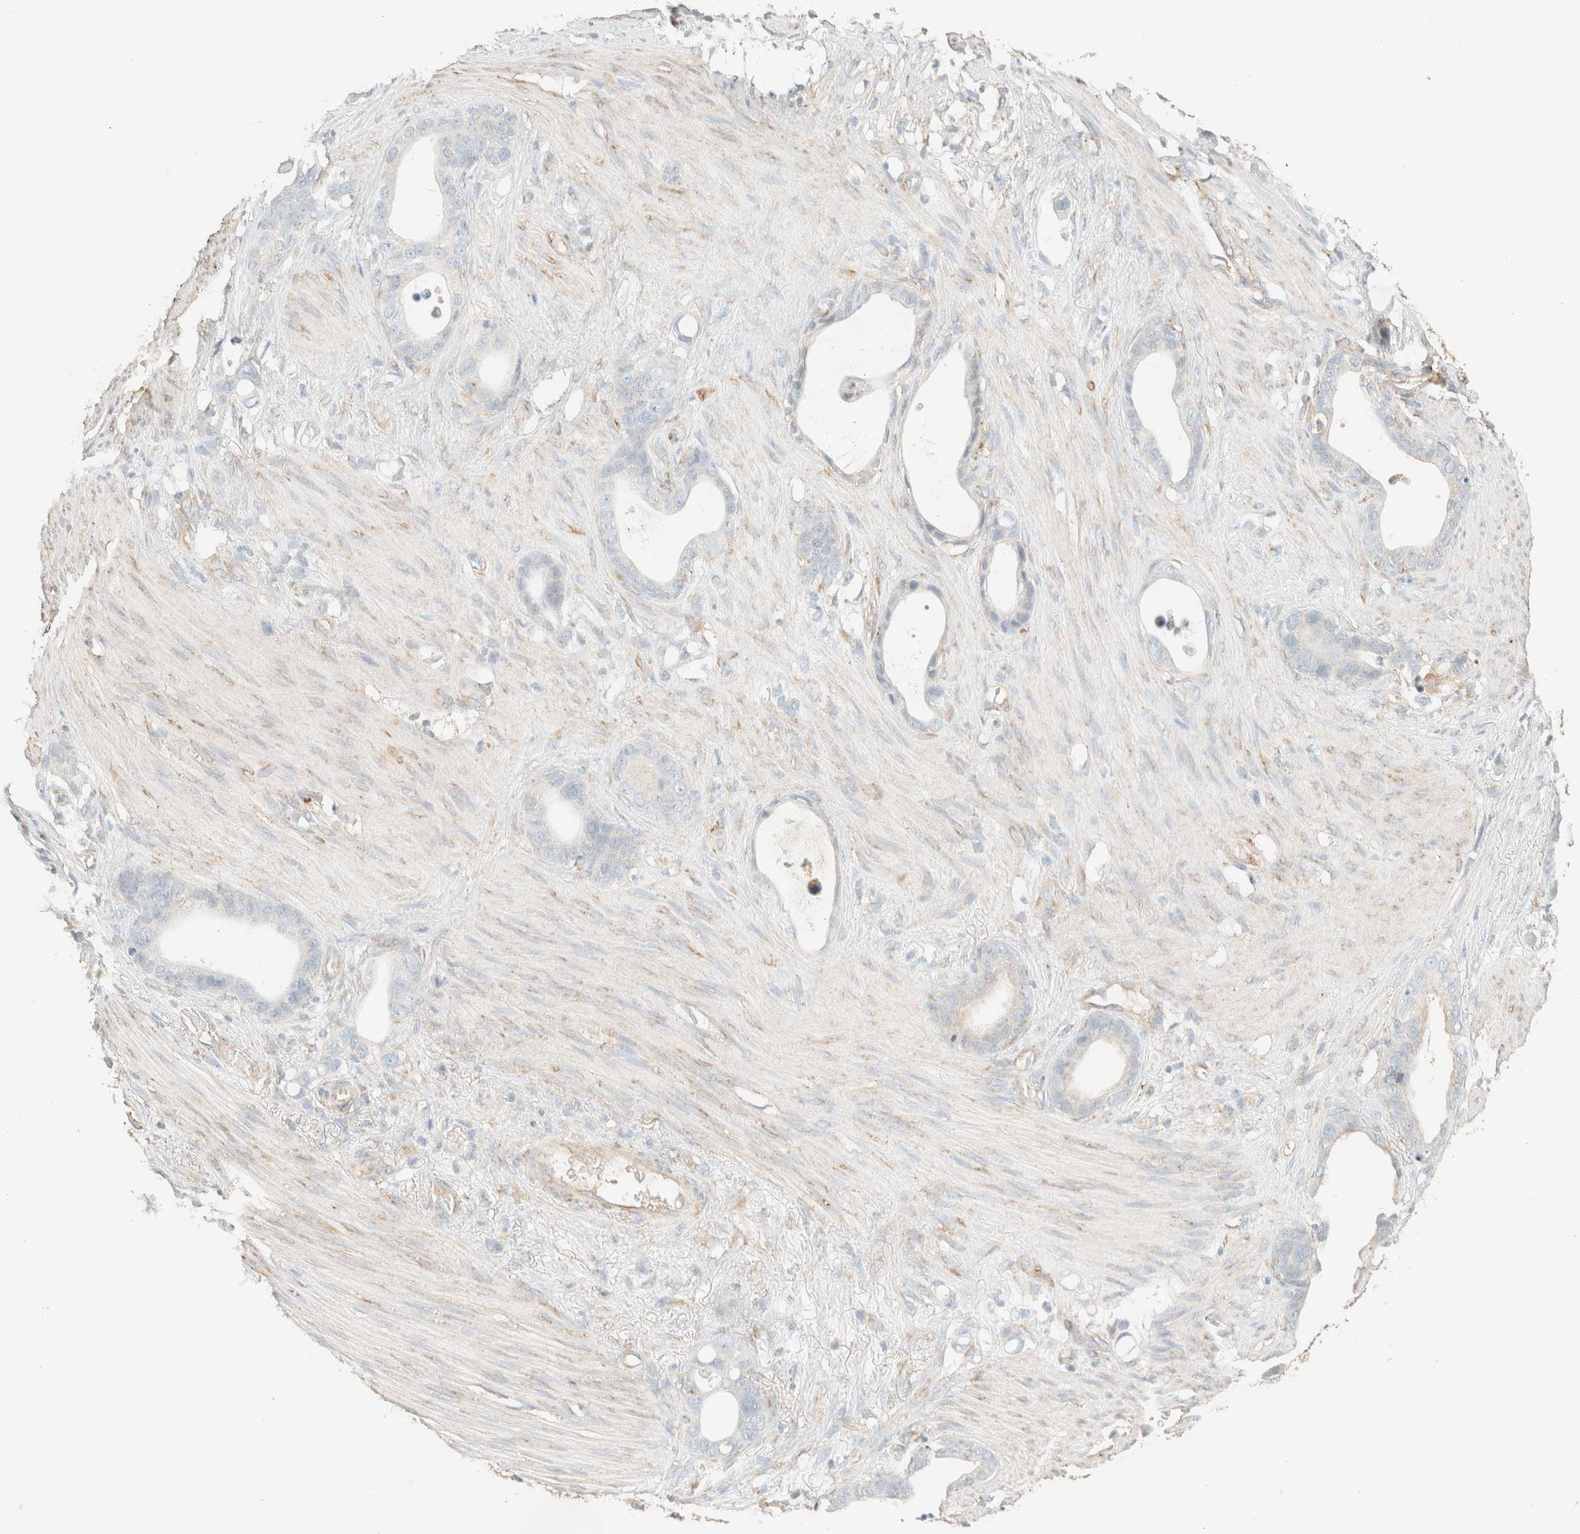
{"staining": {"intensity": "negative", "quantity": "none", "location": "none"}, "tissue": "stomach cancer", "cell_type": "Tumor cells", "image_type": "cancer", "snomed": [{"axis": "morphology", "description": "Adenocarcinoma, NOS"}, {"axis": "topography", "description": "Stomach"}], "caption": "Tumor cells are negative for protein expression in human stomach cancer (adenocarcinoma).", "gene": "SPARCL1", "patient": {"sex": "female", "age": 75}}